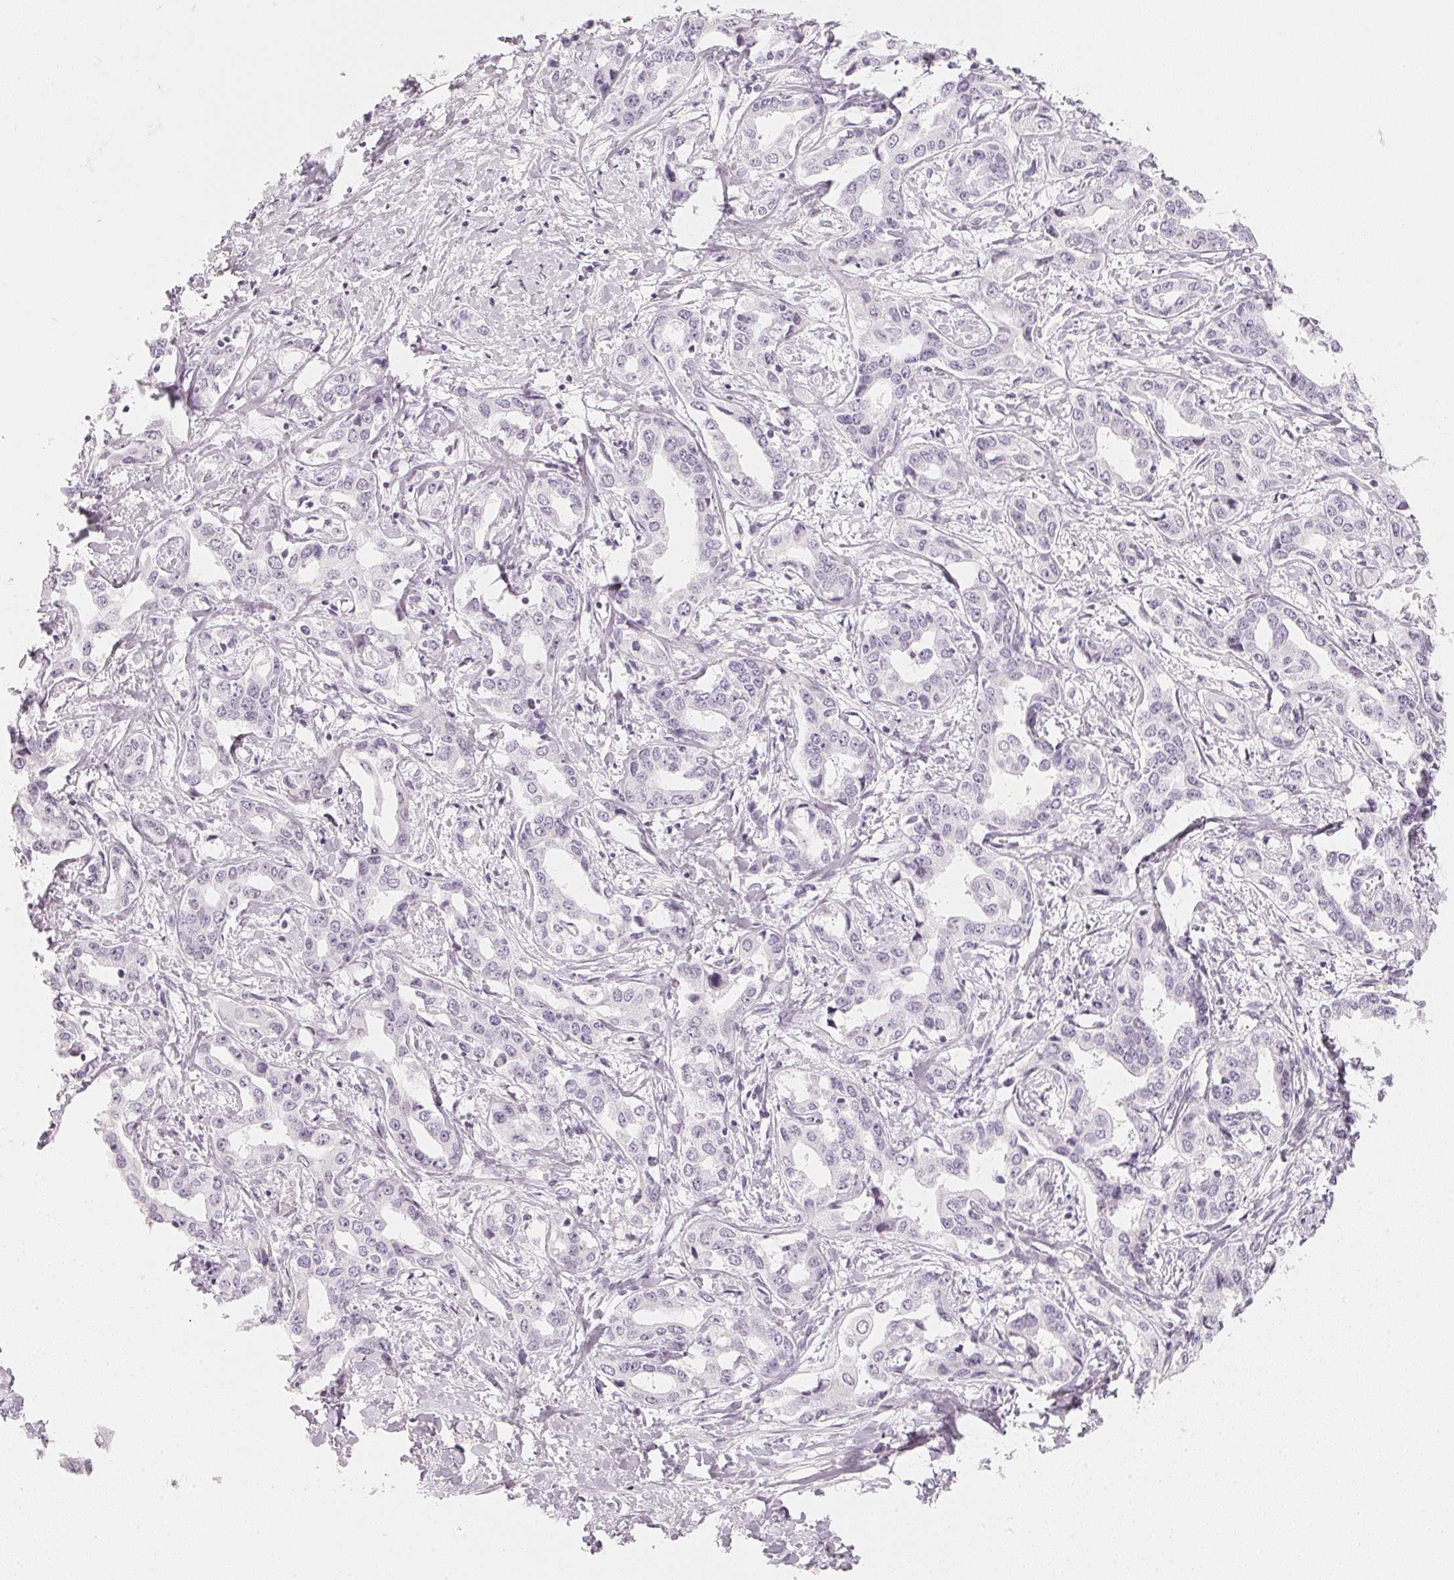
{"staining": {"intensity": "negative", "quantity": "none", "location": "none"}, "tissue": "liver cancer", "cell_type": "Tumor cells", "image_type": "cancer", "snomed": [{"axis": "morphology", "description": "Cholangiocarcinoma"}, {"axis": "topography", "description": "Liver"}], "caption": "IHC histopathology image of cholangiocarcinoma (liver) stained for a protein (brown), which reveals no staining in tumor cells. (DAB IHC with hematoxylin counter stain).", "gene": "SLC22A8", "patient": {"sex": "male", "age": 59}}